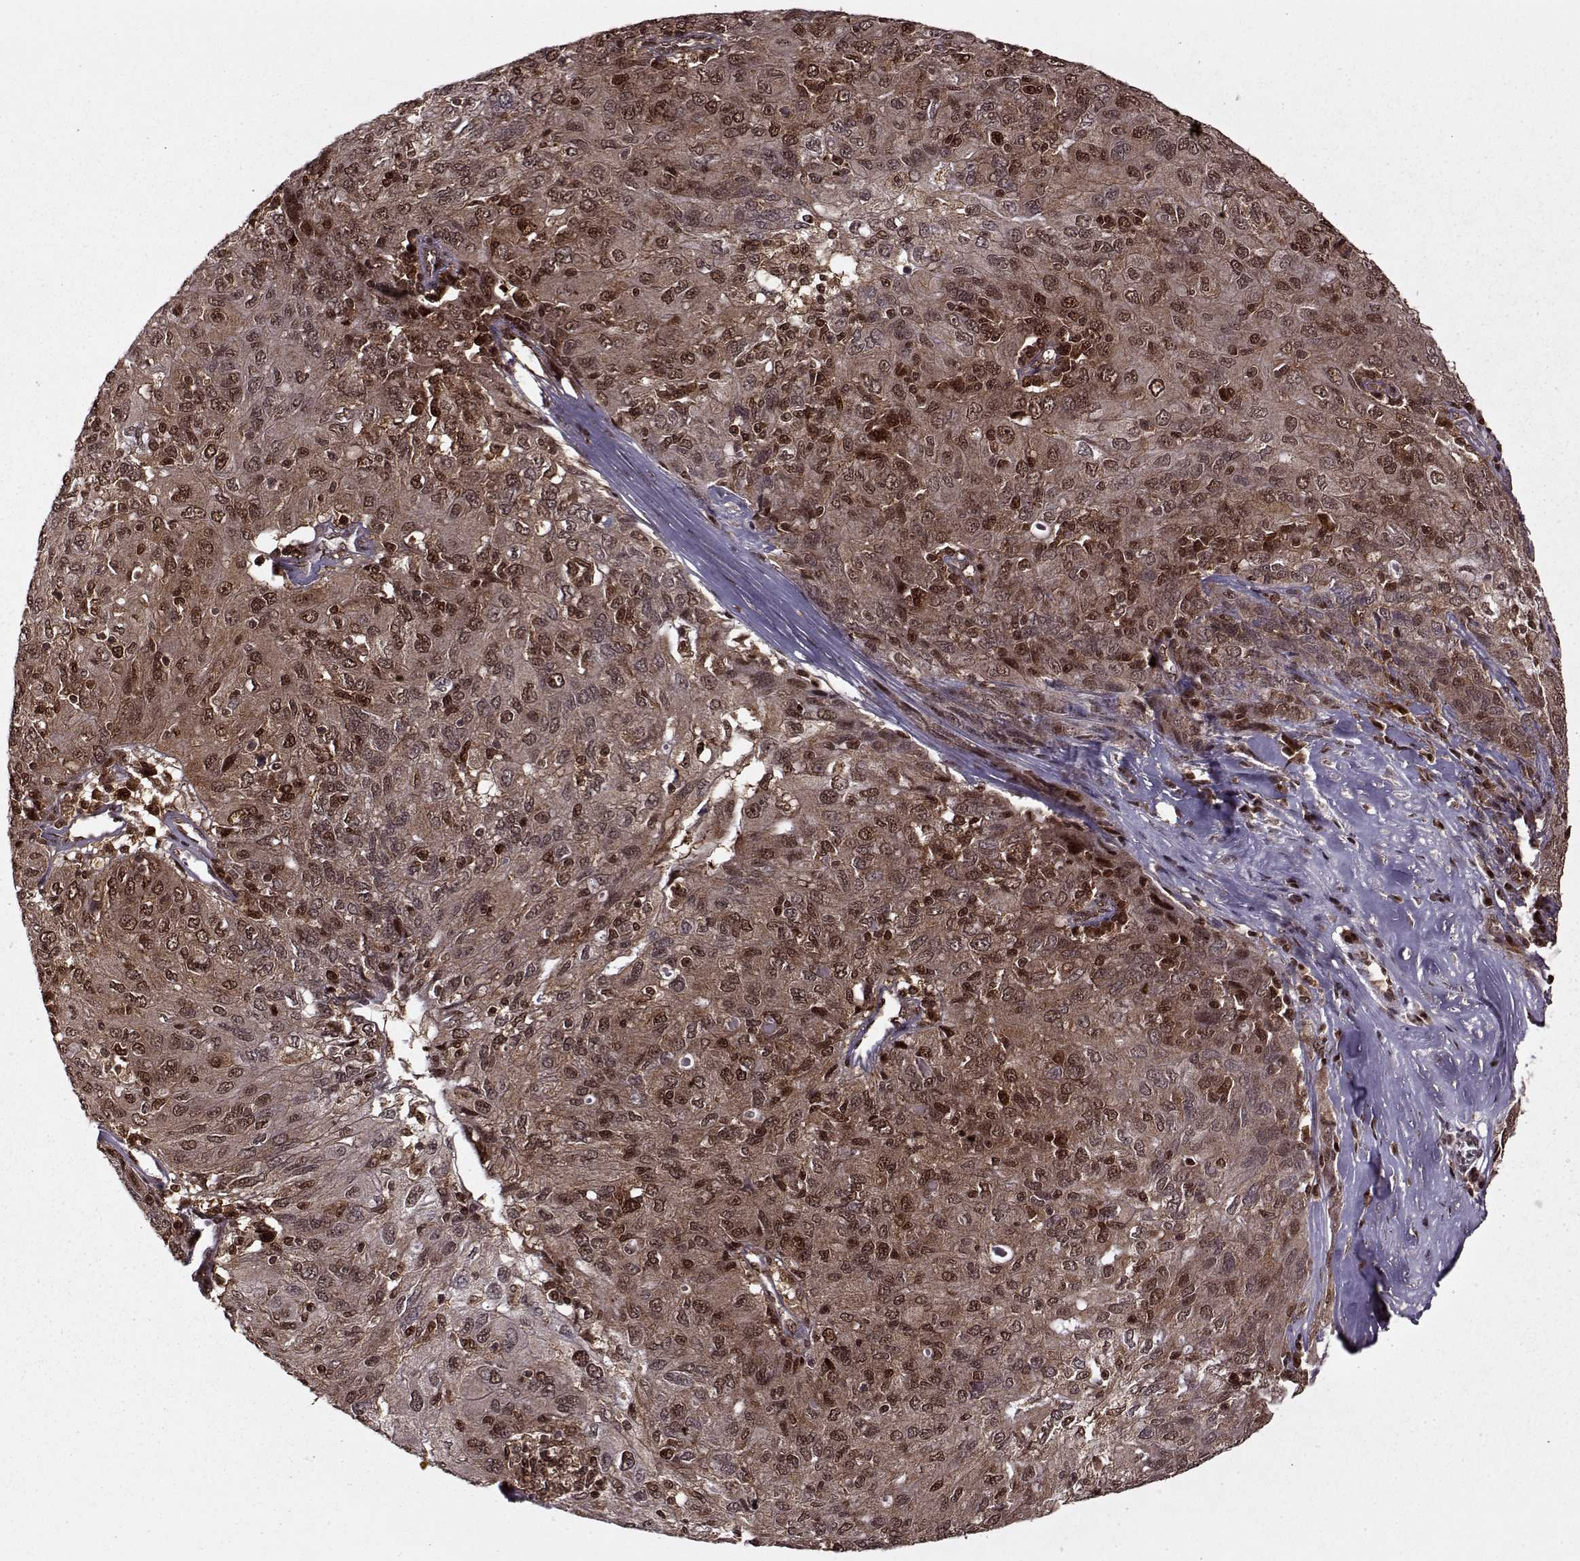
{"staining": {"intensity": "strong", "quantity": "25%-75%", "location": "nuclear"}, "tissue": "ovarian cancer", "cell_type": "Tumor cells", "image_type": "cancer", "snomed": [{"axis": "morphology", "description": "Carcinoma, endometroid"}, {"axis": "topography", "description": "Ovary"}], "caption": "Immunohistochemistry histopathology image of neoplastic tissue: ovarian endometroid carcinoma stained using immunohistochemistry reveals high levels of strong protein expression localized specifically in the nuclear of tumor cells, appearing as a nuclear brown color.", "gene": "PSMA7", "patient": {"sex": "female", "age": 50}}